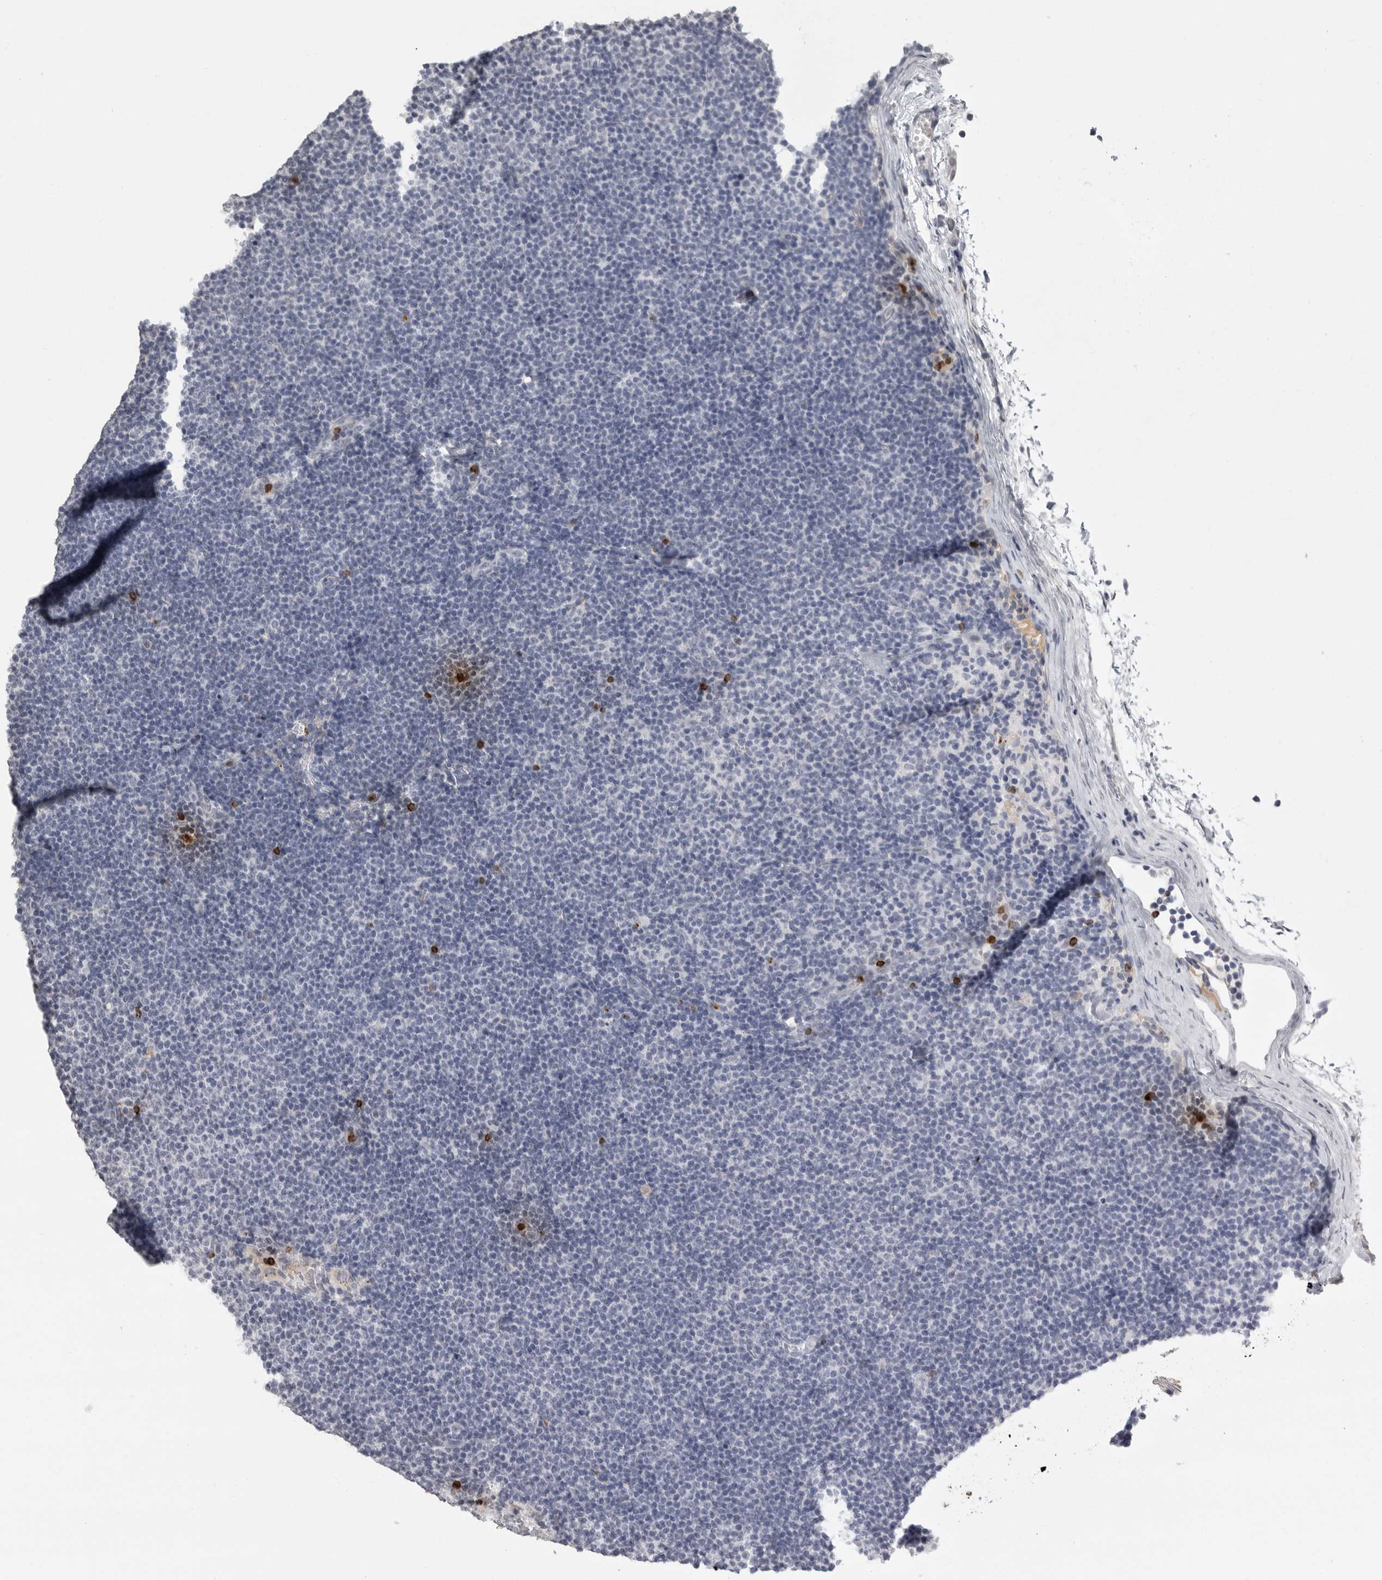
{"staining": {"intensity": "negative", "quantity": "none", "location": "none"}, "tissue": "lymphoma", "cell_type": "Tumor cells", "image_type": "cancer", "snomed": [{"axis": "morphology", "description": "Malignant lymphoma, non-Hodgkin's type, Low grade"}, {"axis": "topography", "description": "Lymph node"}], "caption": "Immunohistochemistry (IHC) of human malignant lymphoma, non-Hodgkin's type (low-grade) displays no expression in tumor cells.", "gene": "GNLY", "patient": {"sex": "female", "age": 53}}